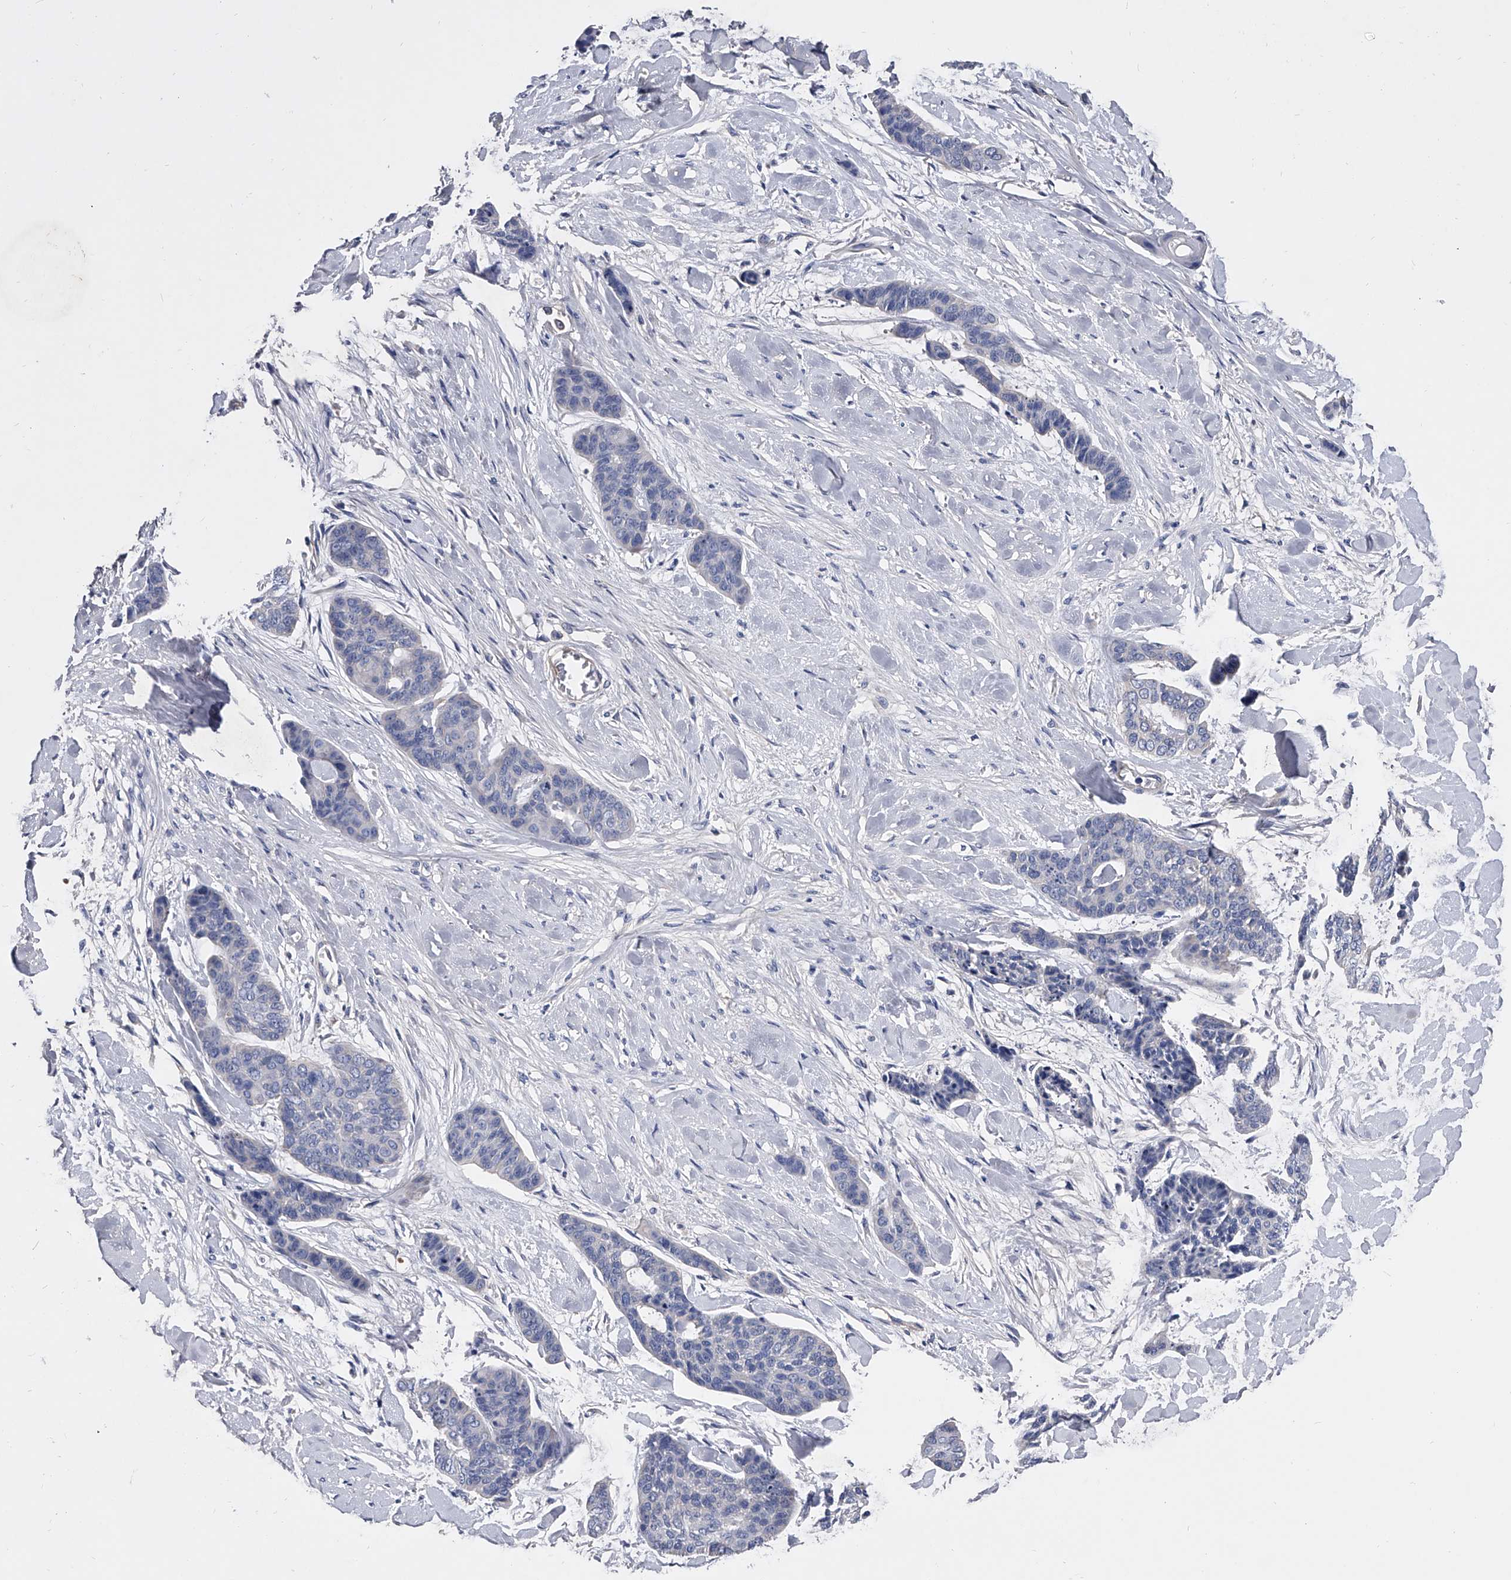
{"staining": {"intensity": "negative", "quantity": "none", "location": "none"}, "tissue": "skin cancer", "cell_type": "Tumor cells", "image_type": "cancer", "snomed": [{"axis": "morphology", "description": "Basal cell carcinoma"}, {"axis": "topography", "description": "Skin"}], "caption": "Immunohistochemistry (IHC) of skin basal cell carcinoma exhibits no staining in tumor cells.", "gene": "EFCAB7", "patient": {"sex": "female", "age": 64}}